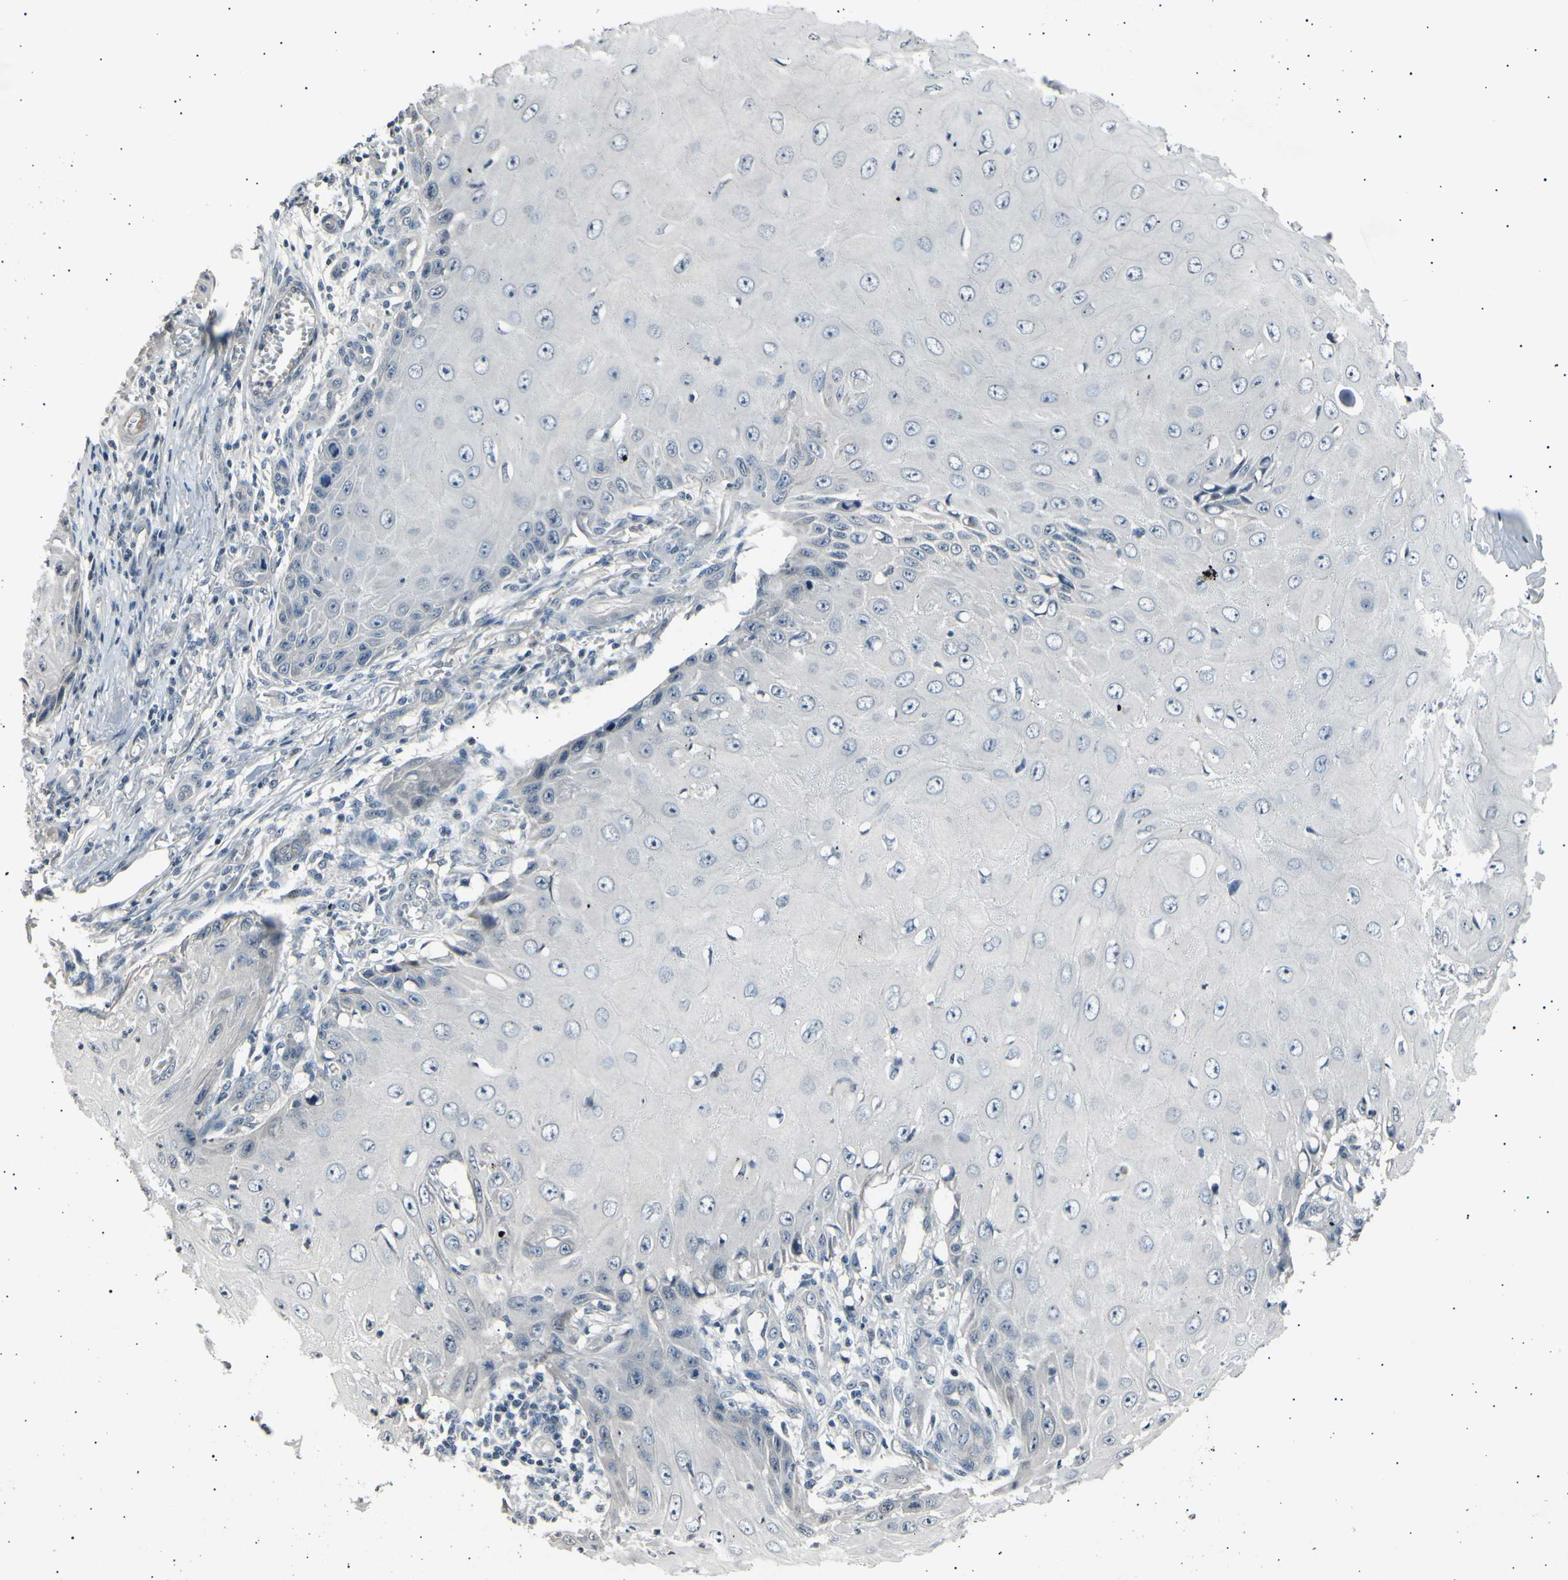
{"staining": {"intensity": "negative", "quantity": "none", "location": "none"}, "tissue": "skin cancer", "cell_type": "Tumor cells", "image_type": "cancer", "snomed": [{"axis": "morphology", "description": "Squamous cell carcinoma, NOS"}, {"axis": "topography", "description": "Skin"}], "caption": "Tumor cells show no significant expression in skin cancer.", "gene": "AK1", "patient": {"sex": "female", "age": 73}}